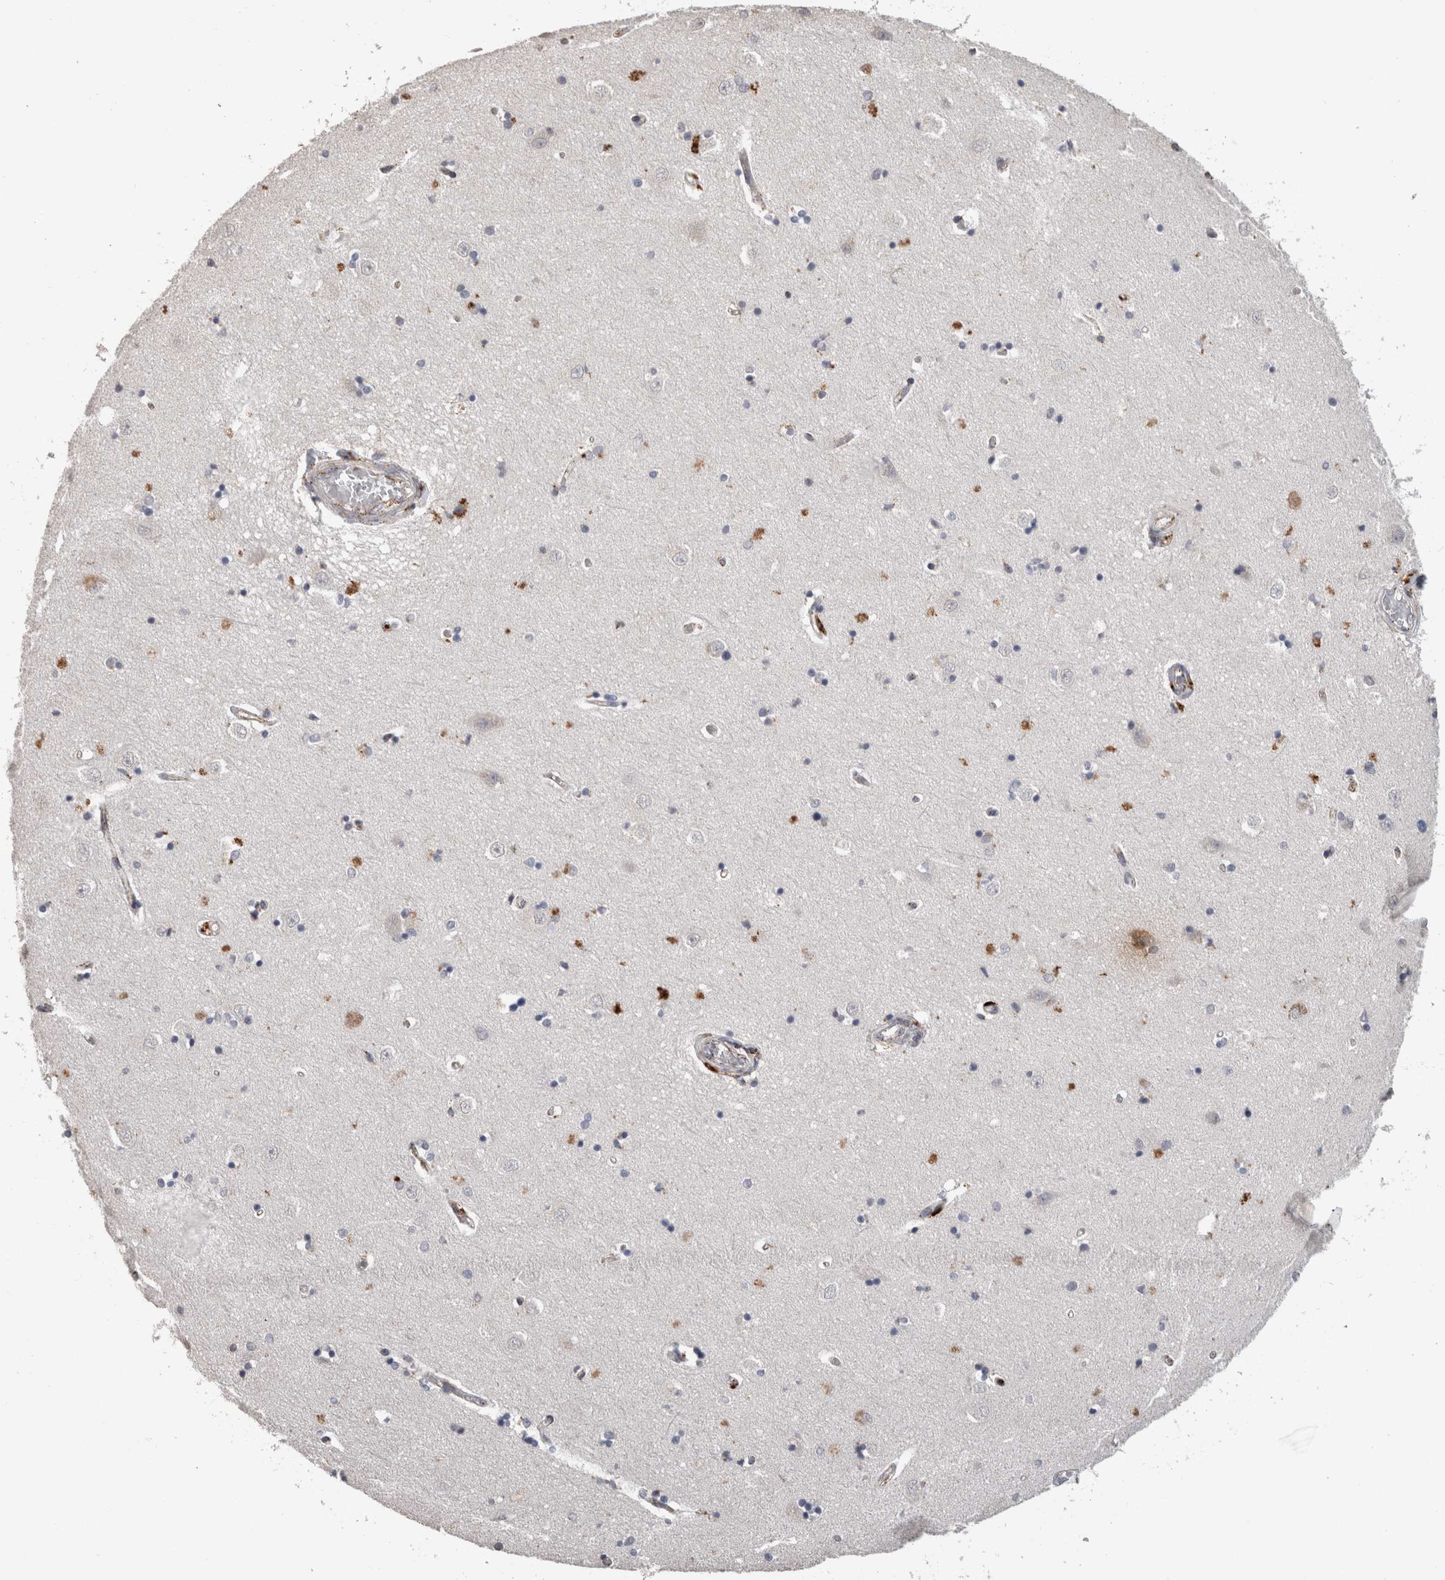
{"staining": {"intensity": "negative", "quantity": "none", "location": "none"}, "tissue": "hippocampus", "cell_type": "Glial cells", "image_type": "normal", "snomed": [{"axis": "morphology", "description": "Normal tissue, NOS"}, {"axis": "topography", "description": "Hippocampus"}], "caption": "Benign hippocampus was stained to show a protein in brown. There is no significant positivity in glial cells. (DAB (3,3'-diaminobenzidine) immunohistochemistry (IHC) visualized using brightfield microscopy, high magnification).", "gene": "CTSZ", "patient": {"sex": "male", "age": 45}}